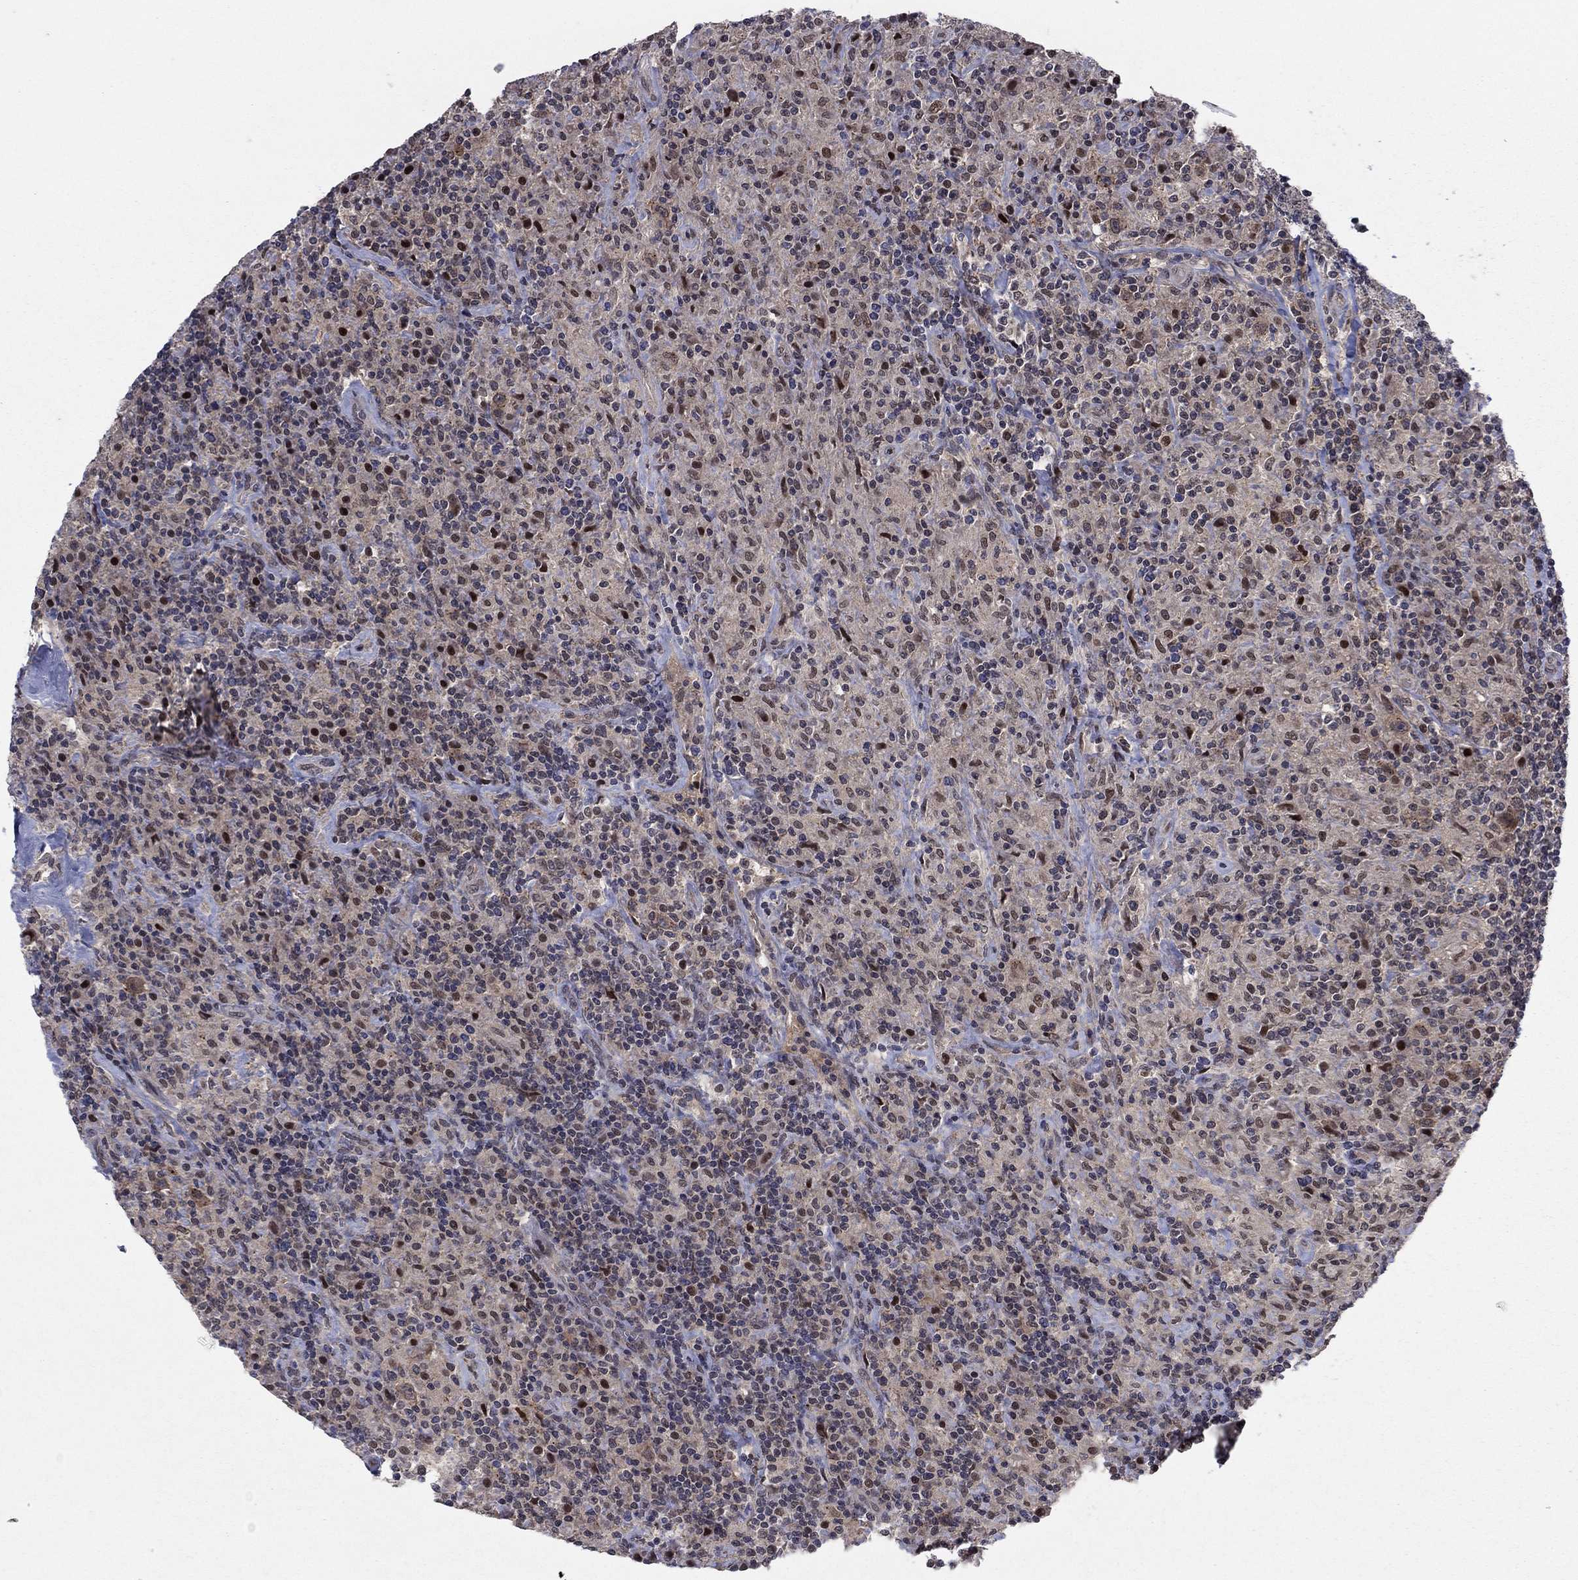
{"staining": {"intensity": "negative", "quantity": "none", "location": "none"}, "tissue": "lymphoma", "cell_type": "Tumor cells", "image_type": "cancer", "snomed": [{"axis": "morphology", "description": "Hodgkin's disease, NOS"}, {"axis": "topography", "description": "Lymph node"}], "caption": "This histopathology image is of lymphoma stained with immunohistochemistry (IHC) to label a protein in brown with the nuclei are counter-stained blue. There is no staining in tumor cells.", "gene": "PSMC1", "patient": {"sex": "male", "age": 70}}